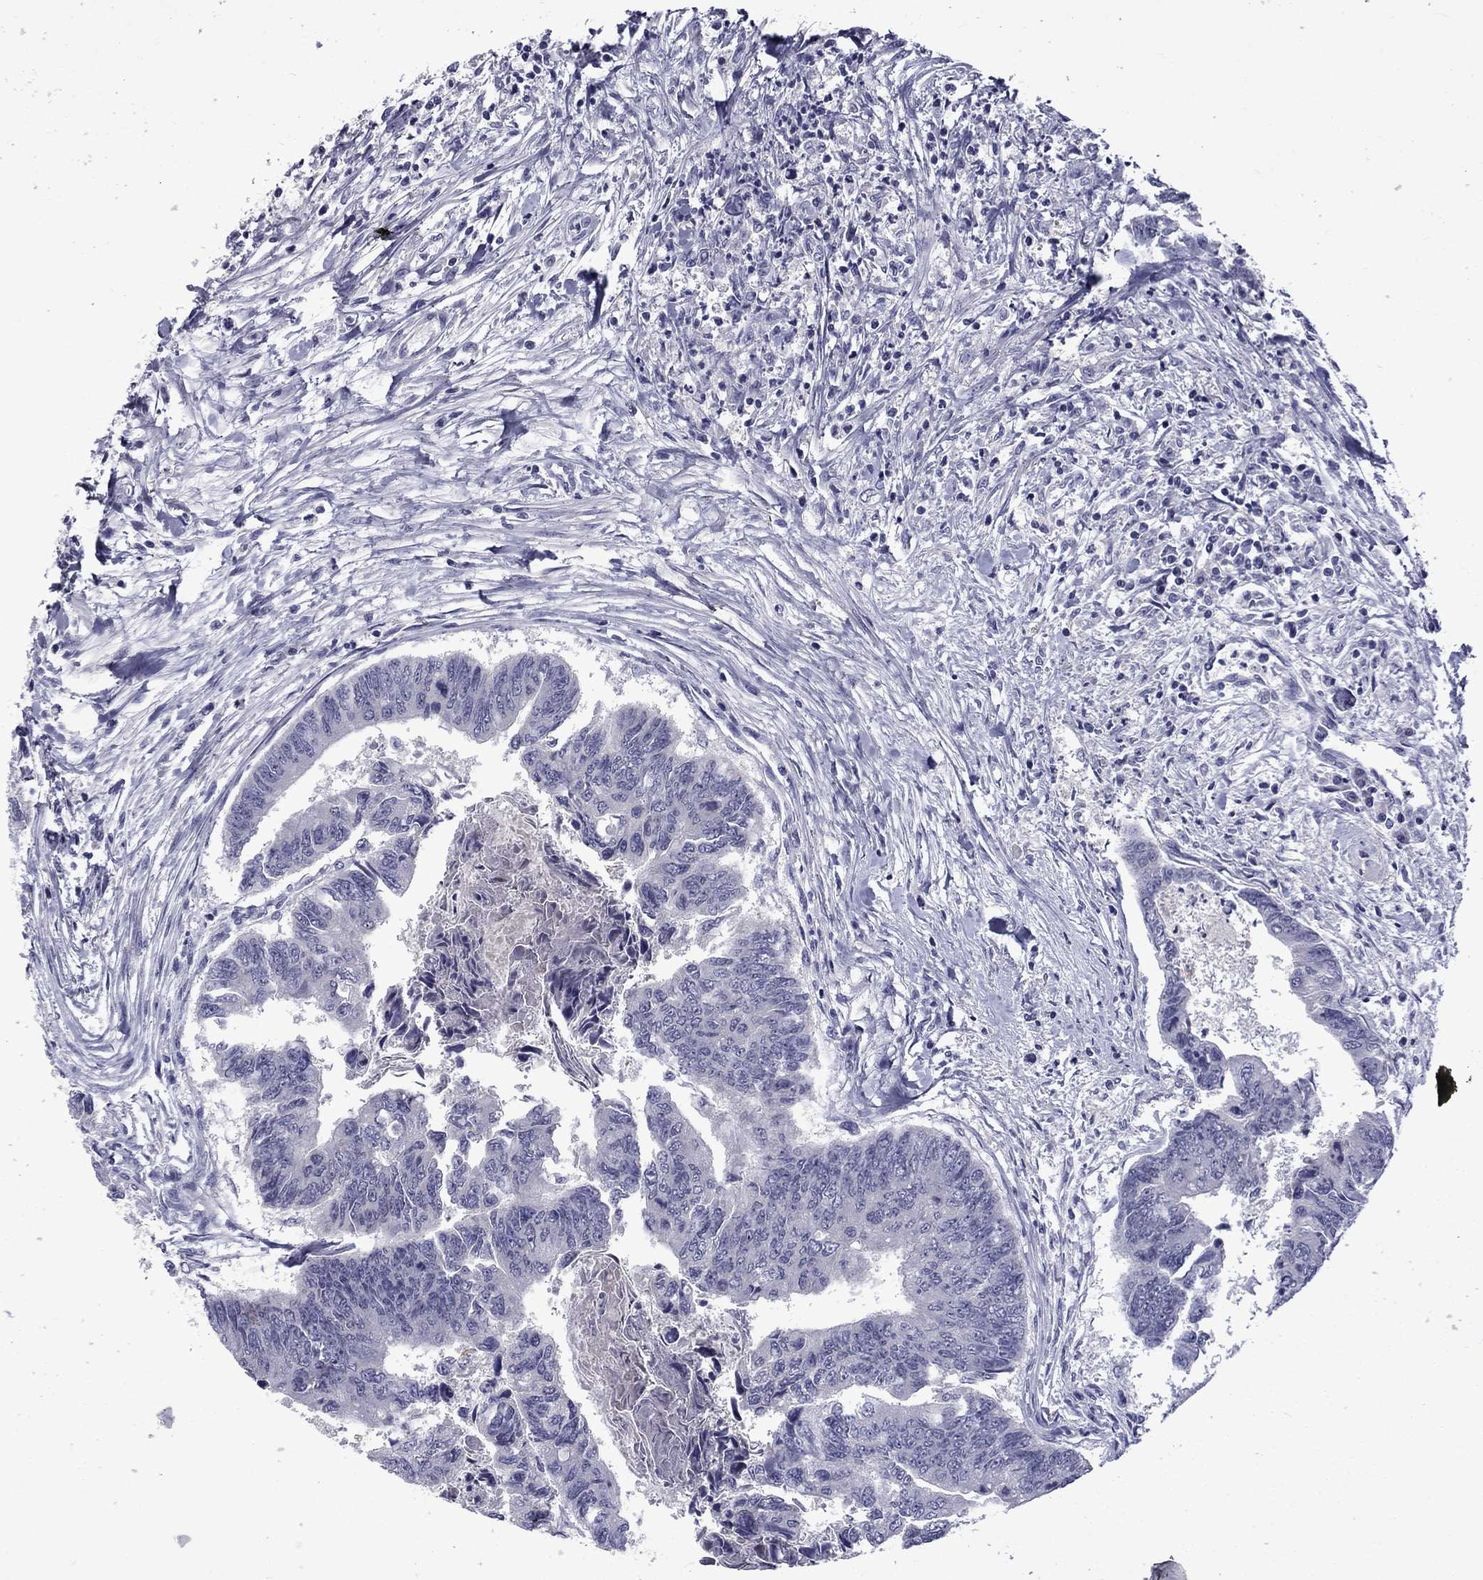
{"staining": {"intensity": "negative", "quantity": "none", "location": "none"}, "tissue": "colorectal cancer", "cell_type": "Tumor cells", "image_type": "cancer", "snomed": [{"axis": "morphology", "description": "Adenocarcinoma, NOS"}, {"axis": "topography", "description": "Colon"}], "caption": "The immunohistochemistry micrograph has no significant expression in tumor cells of colorectal adenocarcinoma tissue.", "gene": "SNTA1", "patient": {"sex": "female", "age": 65}}